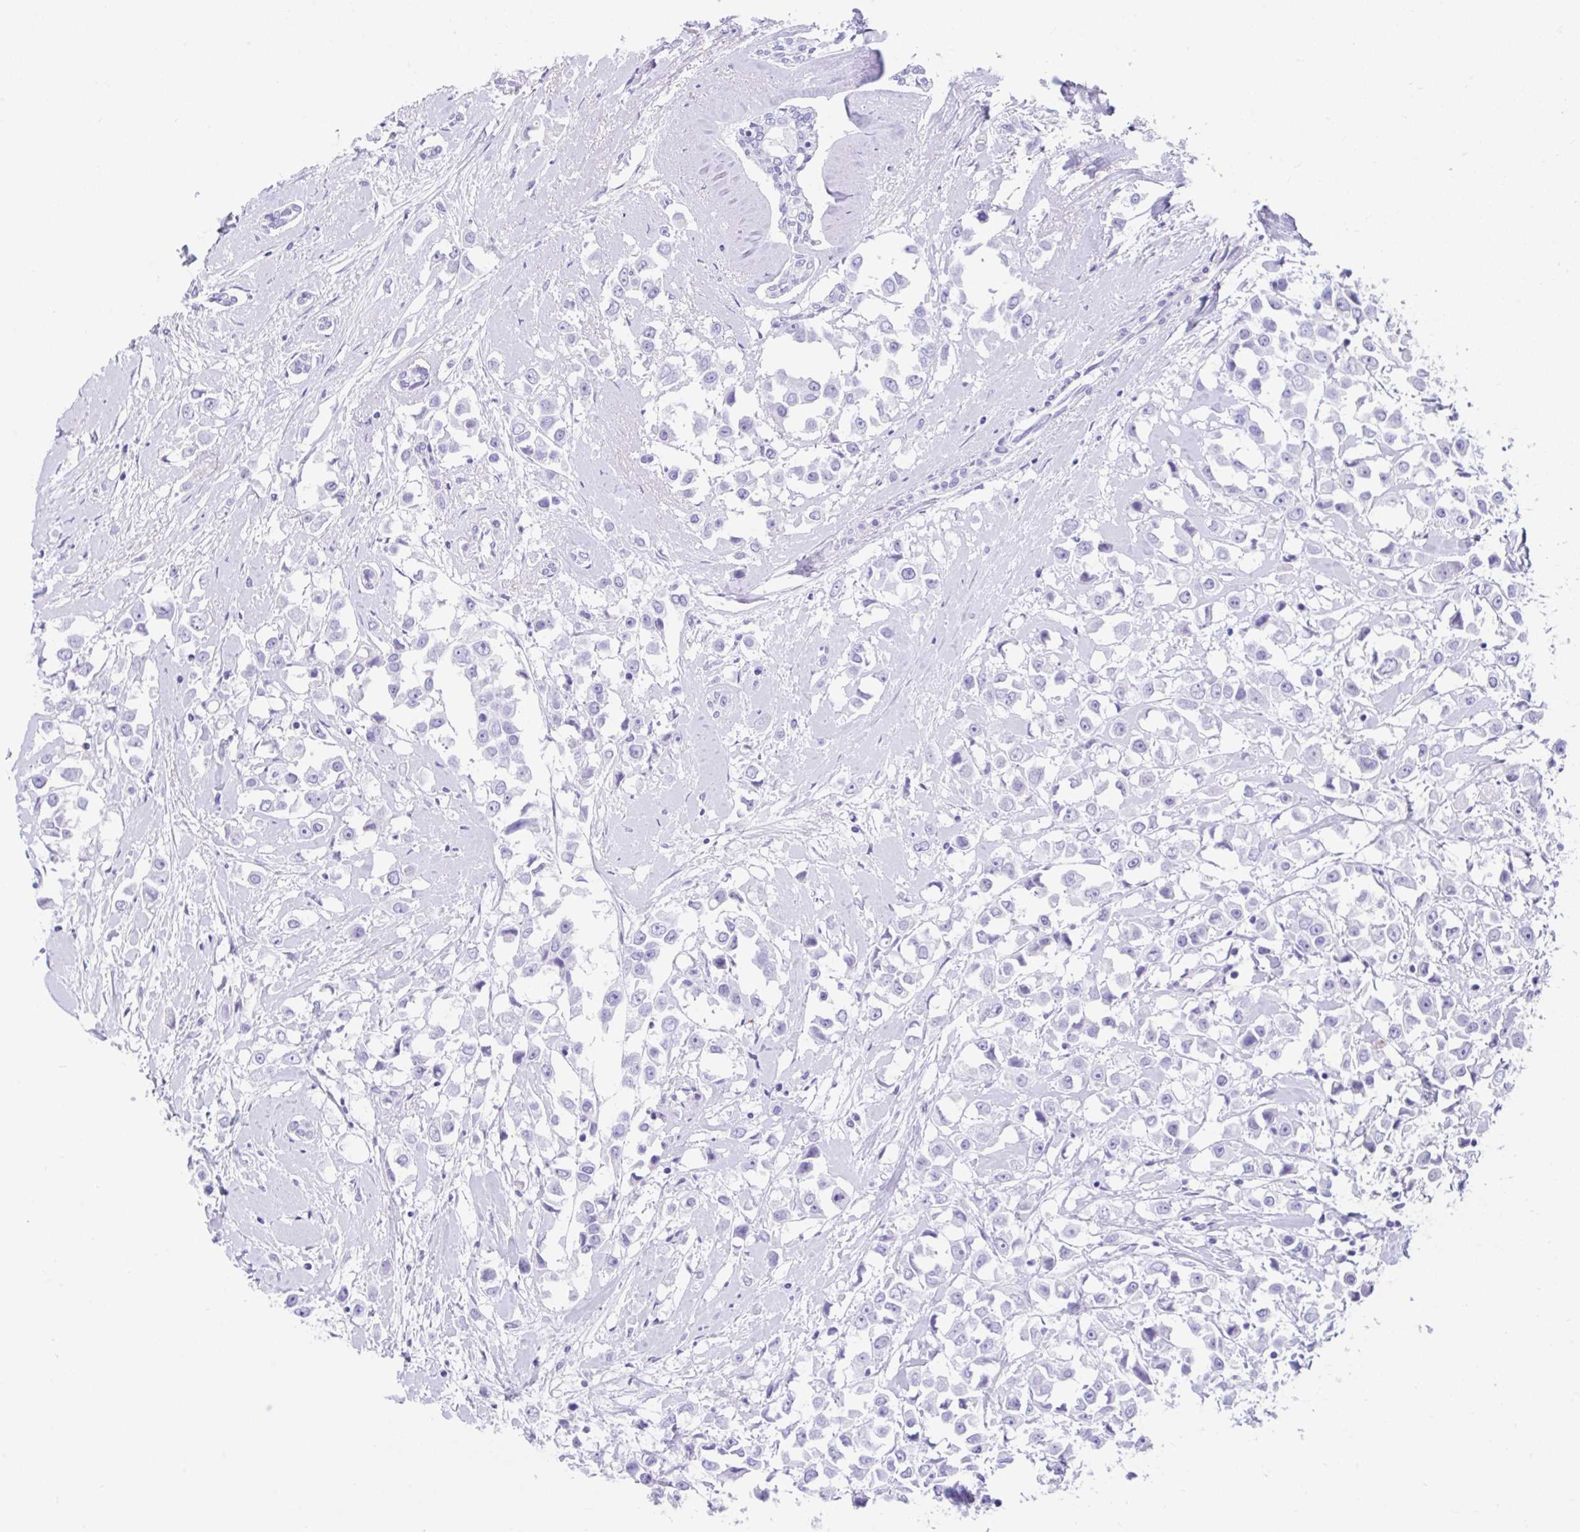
{"staining": {"intensity": "negative", "quantity": "none", "location": "none"}, "tissue": "breast cancer", "cell_type": "Tumor cells", "image_type": "cancer", "snomed": [{"axis": "morphology", "description": "Duct carcinoma"}, {"axis": "topography", "description": "Breast"}], "caption": "Tumor cells are negative for brown protein staining in breast cancer.", "gene": "FAM107A", "patient": {"sex": "female", "age": 61}}